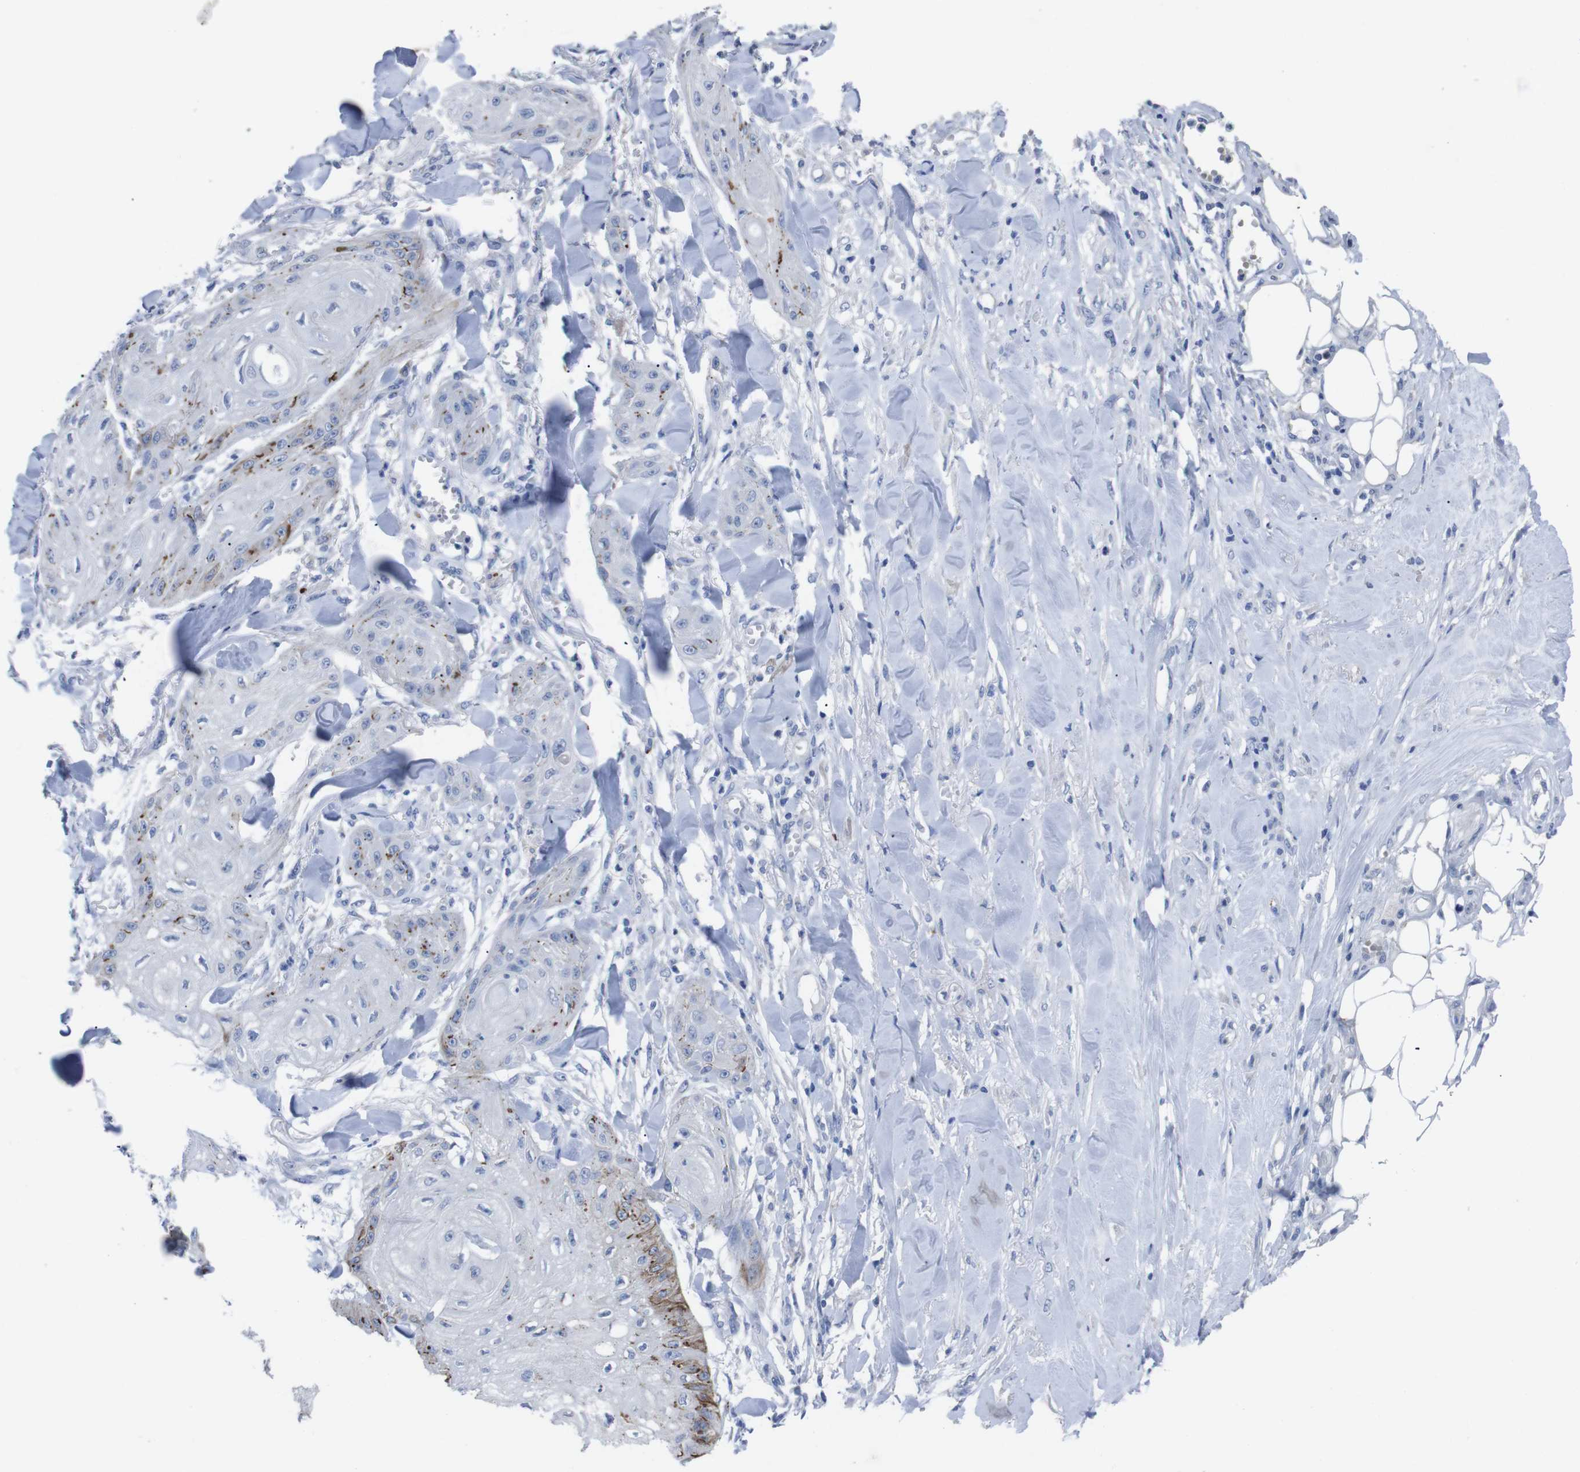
{"staining": {"intensity": "strong", "quantity": "<25%", "location": "cytoplasmic/membranous"}, "tissue": "skin cancer", "cell_type": "Tumor cells", "image_type": "cancer", "snomed": [{"axis": "morphology", "description": "Squamous cell carcinoma, NOS"}, {"axis": "topography", "description": "Skin"}], "caption": "Immunohistochemical staining of human skin squamous cell carcinoma demonstrates strong cytoplasmic/membranous protein expression in approximately <25% of tumor cells.", "gene": "GJB2", "patient": {"sex": "male", "age": 74}}